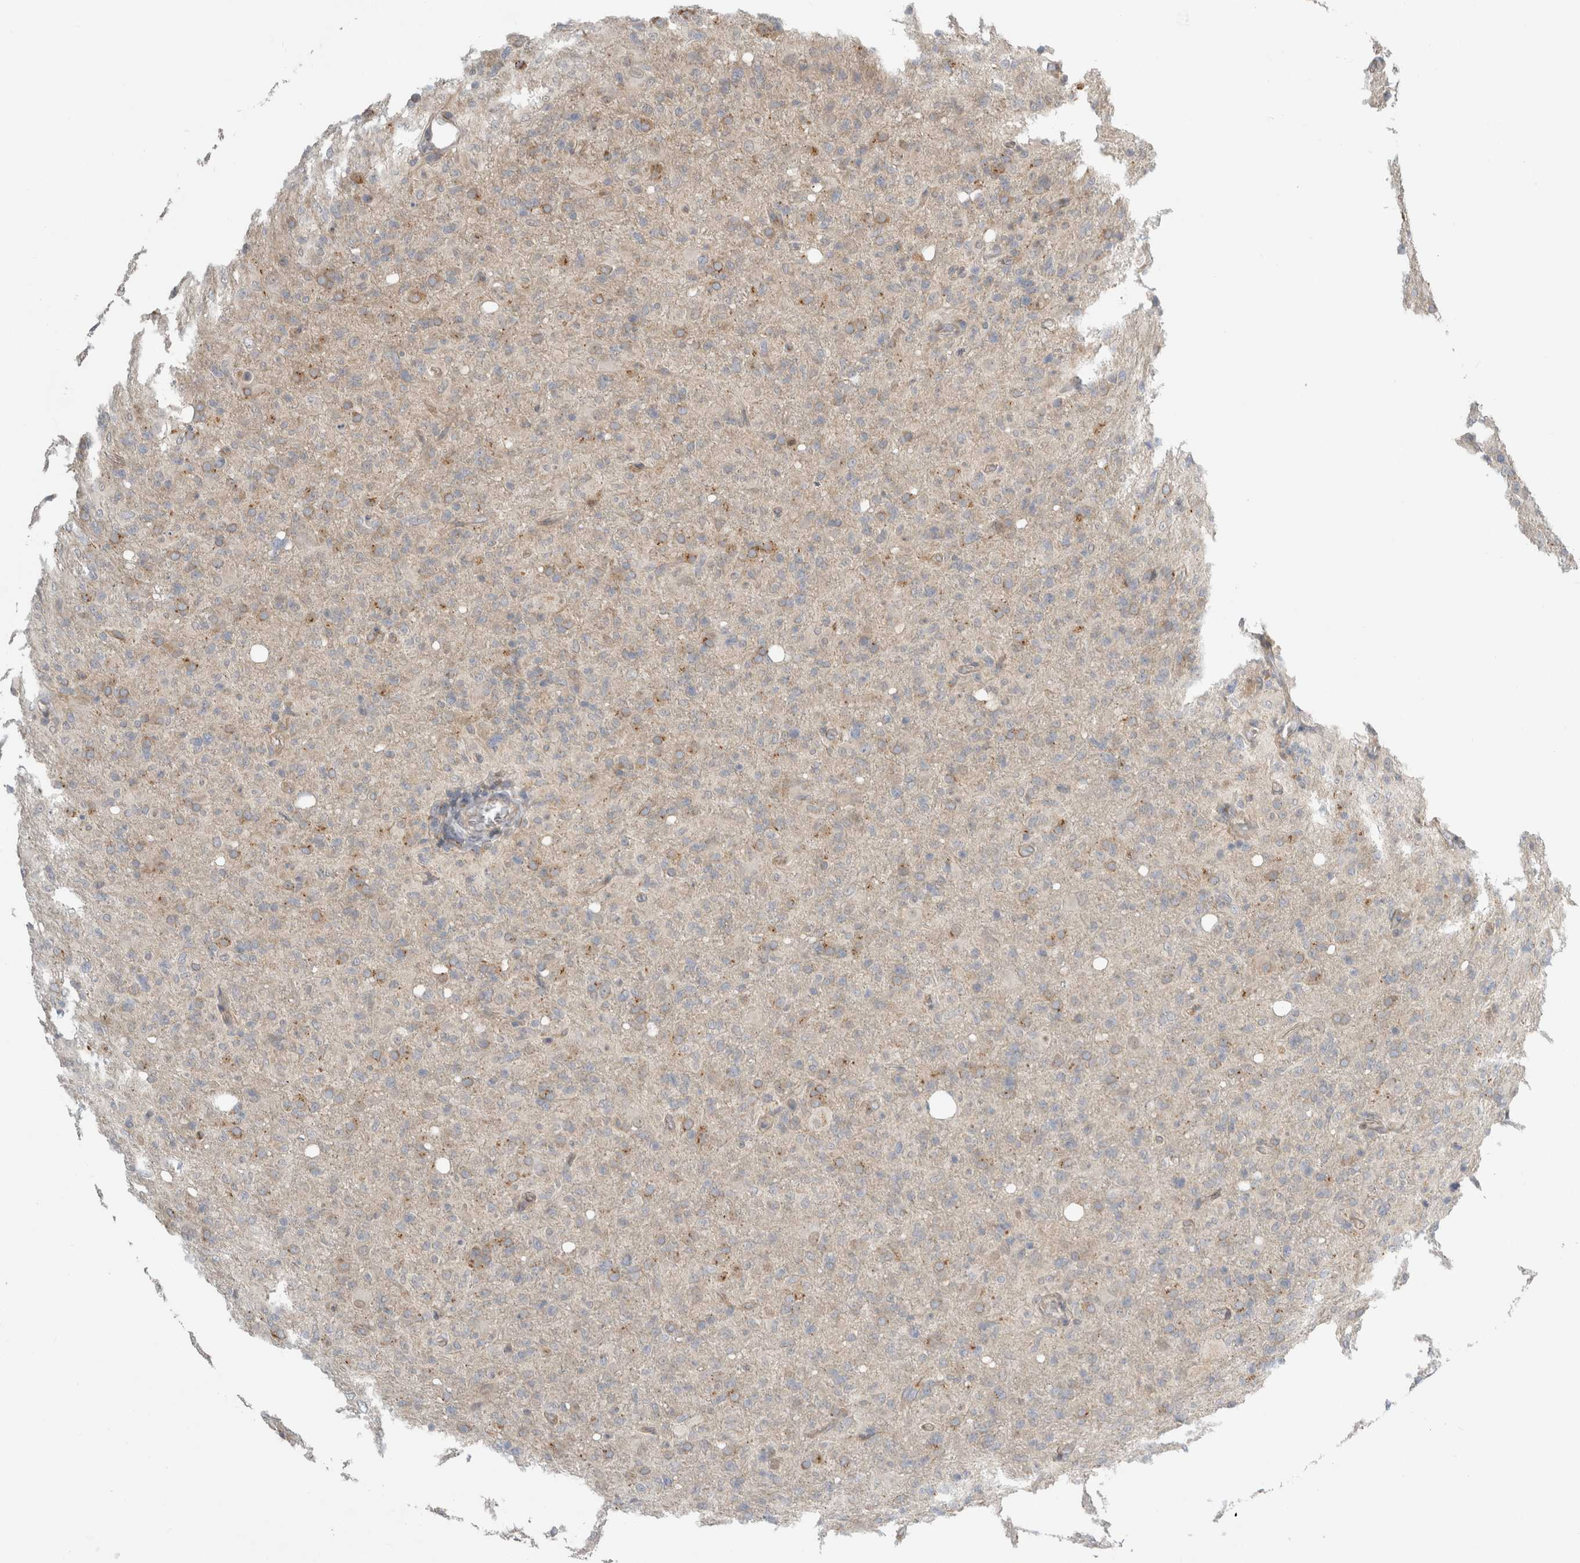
{"staining": {"intensity": "moderate", "quantity": "25%-75%", "location": "cytoplasmic/membranous"}, "tissue": "glioma", "cell_type": "Tumor cells", "image_type": "cancer", "snomed": [{"axis": "morphology", "description": "Glioma, malignant, High grade"}, {"axis": "topography", "description": "Brain"}], "caption": "Glioma tissue exhibits moderate cytoplasmic/membranous expression in about 25%-75% of tumor cells, visualized by immunohistochemistry.", "gene": "KPNA5", "patient": {"sex": "female", "age": 57}}